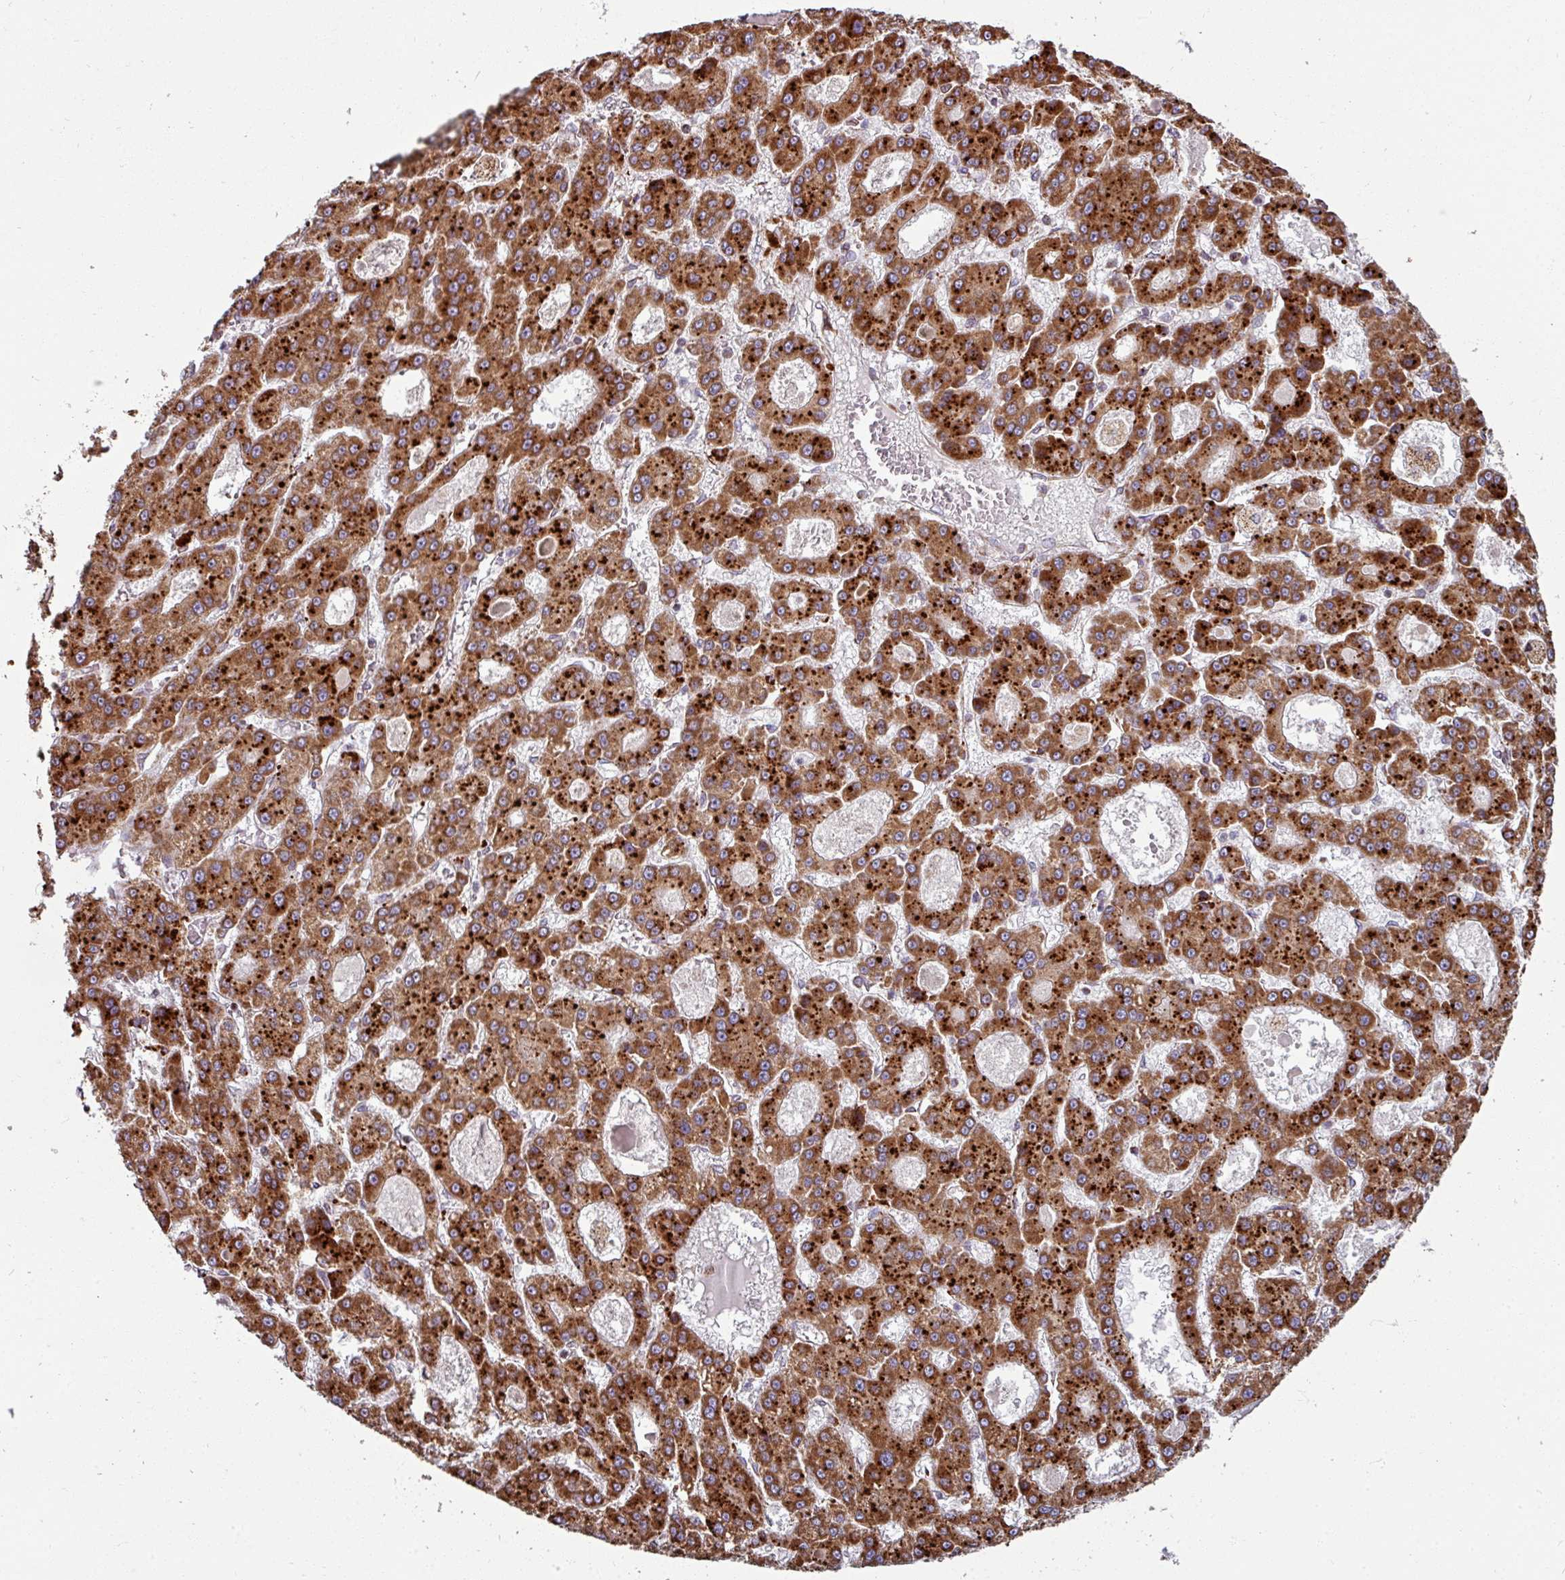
{"staining": {"intensity": "strong", "quantity": ">75%", "location": "cytoplasmic/membranous"}, "tissue": "liver cancer", "cell_type": "Tumor cells", "image_type": "cancer", "snomed": [{"axis": "morphology", "description": "Carcinoma, Hepatocellular, NOS"}, {"axis": "topography", "description": "Liver"}], "caption": "Human liver cancer (hepatocellular carcinoma) stained with a brown dye exhibits strong cytoplasmic/membranous positive staining in about >75% of tumor cells.", "gene": "MAGT1", "patient": {"sex": "male", "age": 70}}